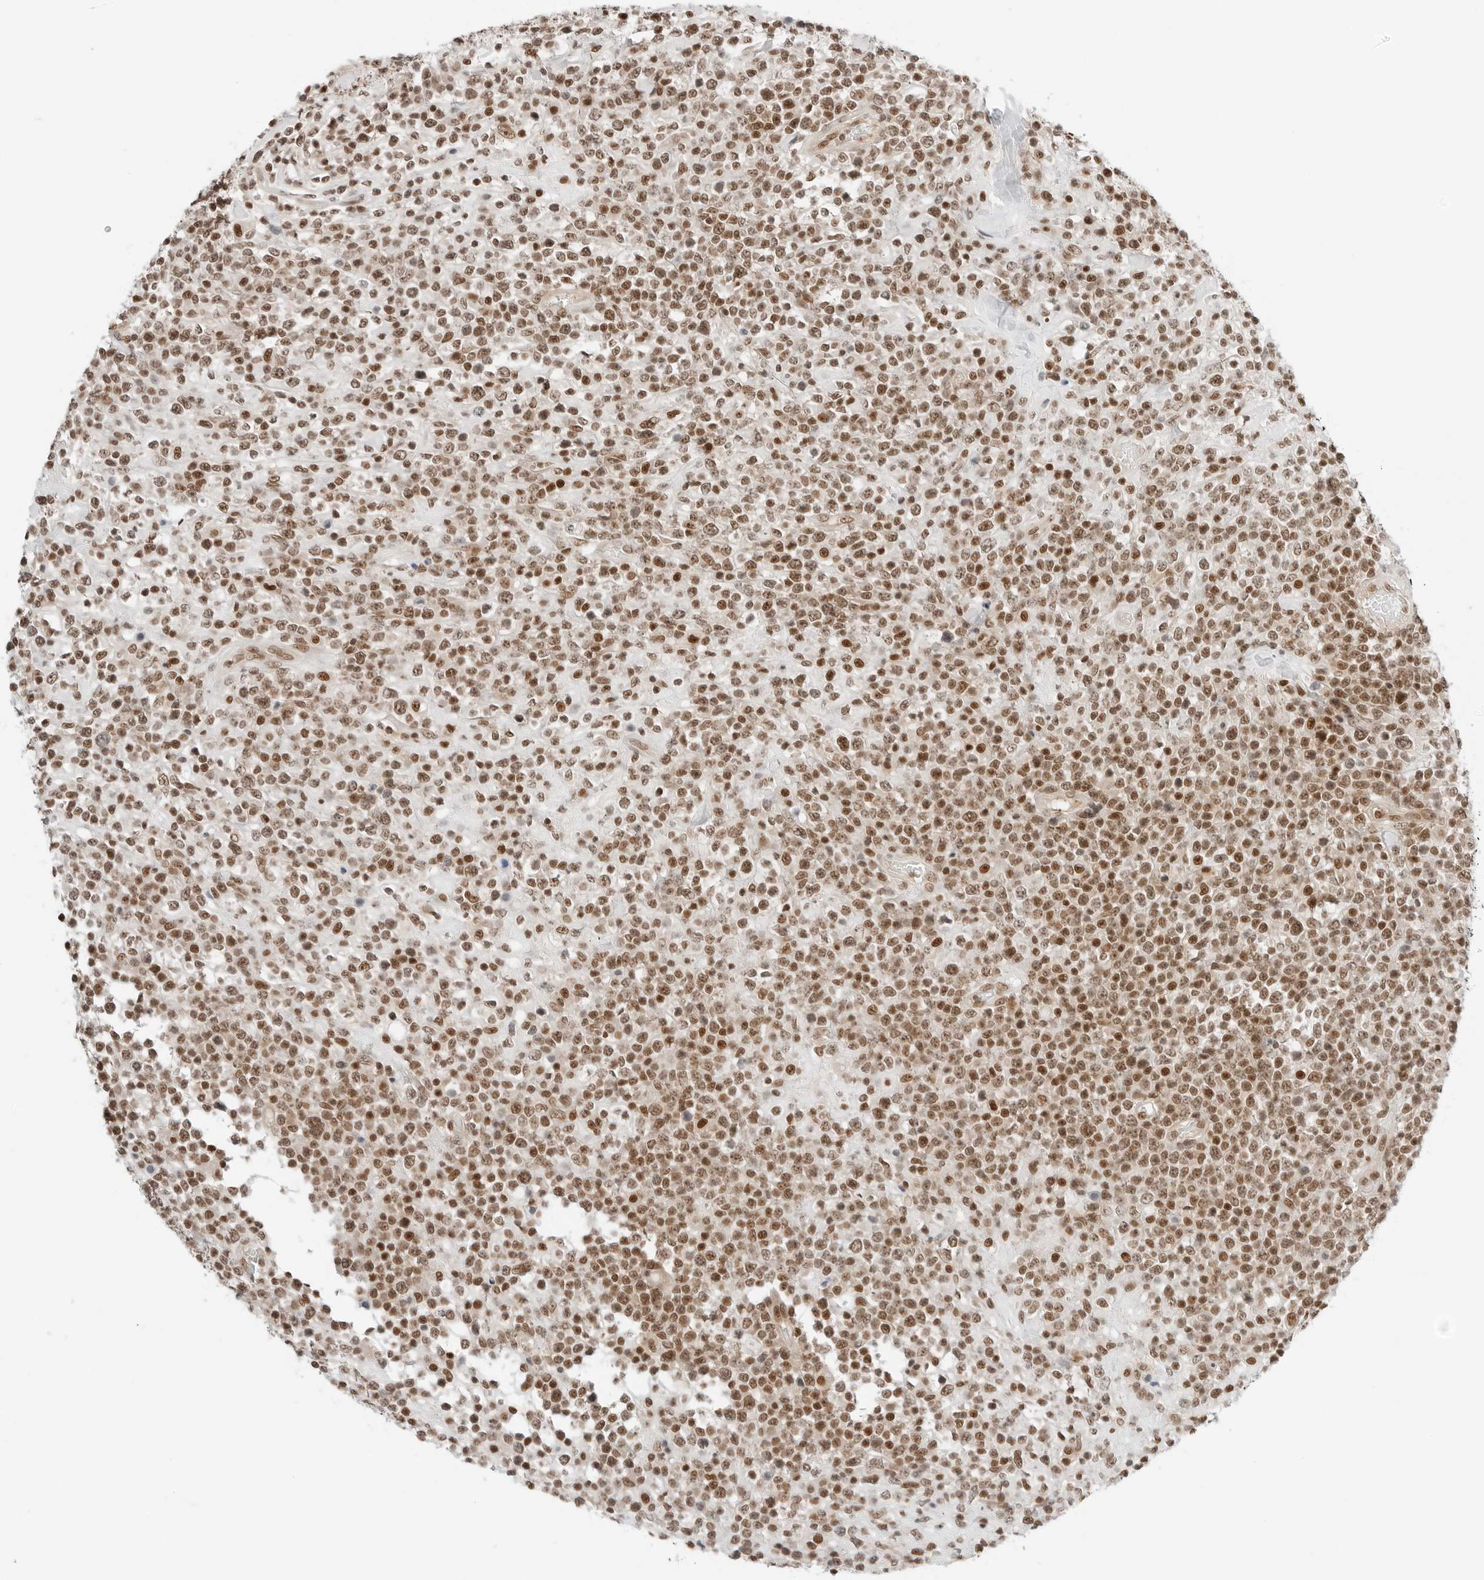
{"staining": {"intensity": "moderate", "quantity": ">75%", "location": "nuclear"}, "tissue": "lymphoma", "cell_type": "Tumor cells", "image_type": "cancer", "snomed": [{"axis": "morphology", "description": "Malignant lymphoma, non-Hodgkin's type, High grade"}, {"axis": "topography", "description": "Colon"}], "caption": "Immunohistochemistry (IHC) (DAB (3,3'-diaminobenzidine)) staining of lymphoma exhibits moderate nuclear protein expression in about >75% of tumor cells.", "gene": "CRTC2", "patient": {"sex": "female", "age": 53}}